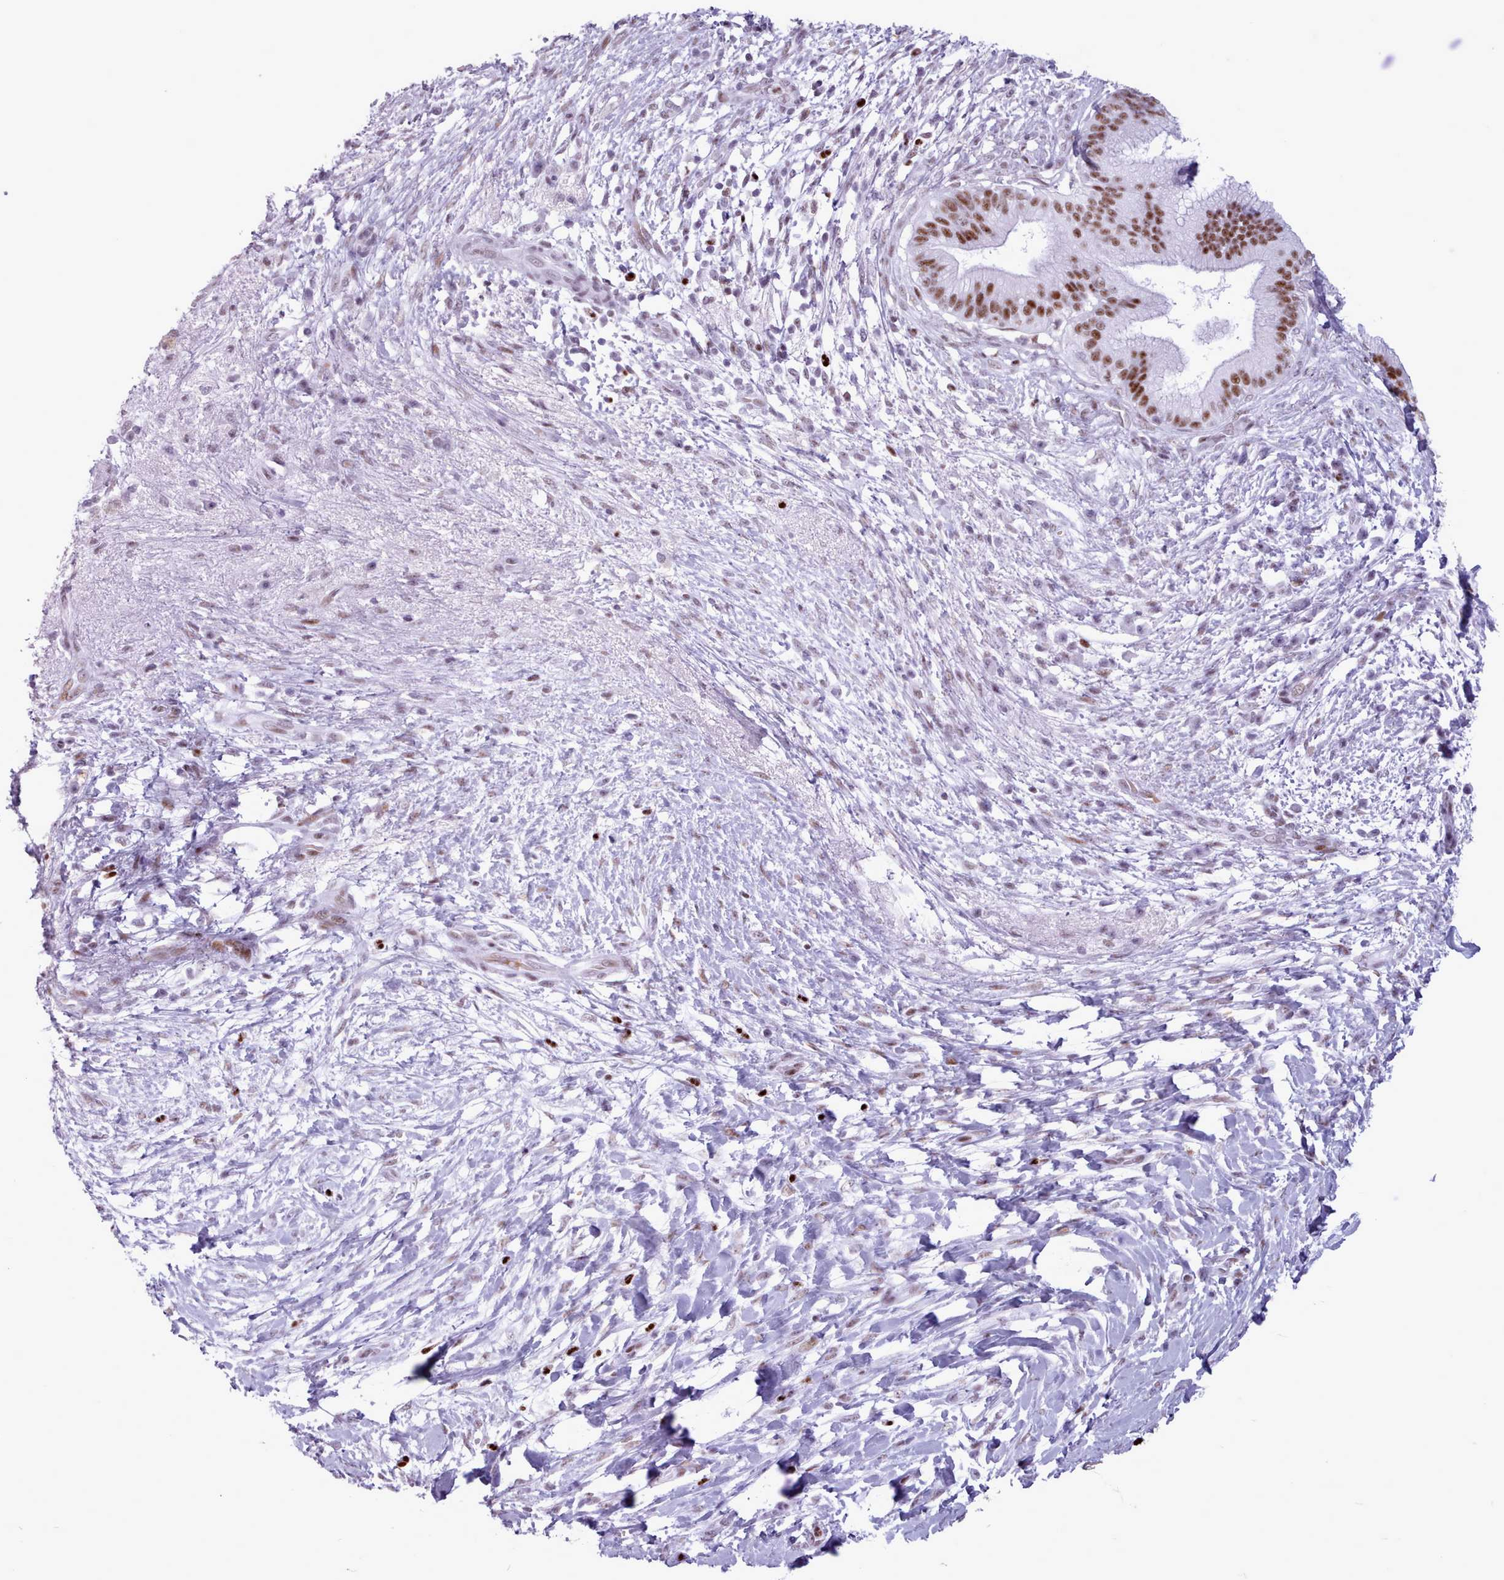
{"staining": {"intensity": "moderate", "quantity": ">75%", "location": "nuclear"}, "tissue": "pancreatic cancer", "cell_type": "Tumor cells", "image_type": "cancer", "snomed": [{"axis": "morphology", "description": "Adenocarcinoma, NOS"}, {"axis": "topography", "description": "Pancreas"}], "caption": "A brown stain shows moderate nuclear positivity of a protein in pancreatic cancer (adenocarcinoma) tumor cells. Nuclei are stained in blue.", "gene": "SRSF4", "patient": {"sex": "female", "age": 72}}